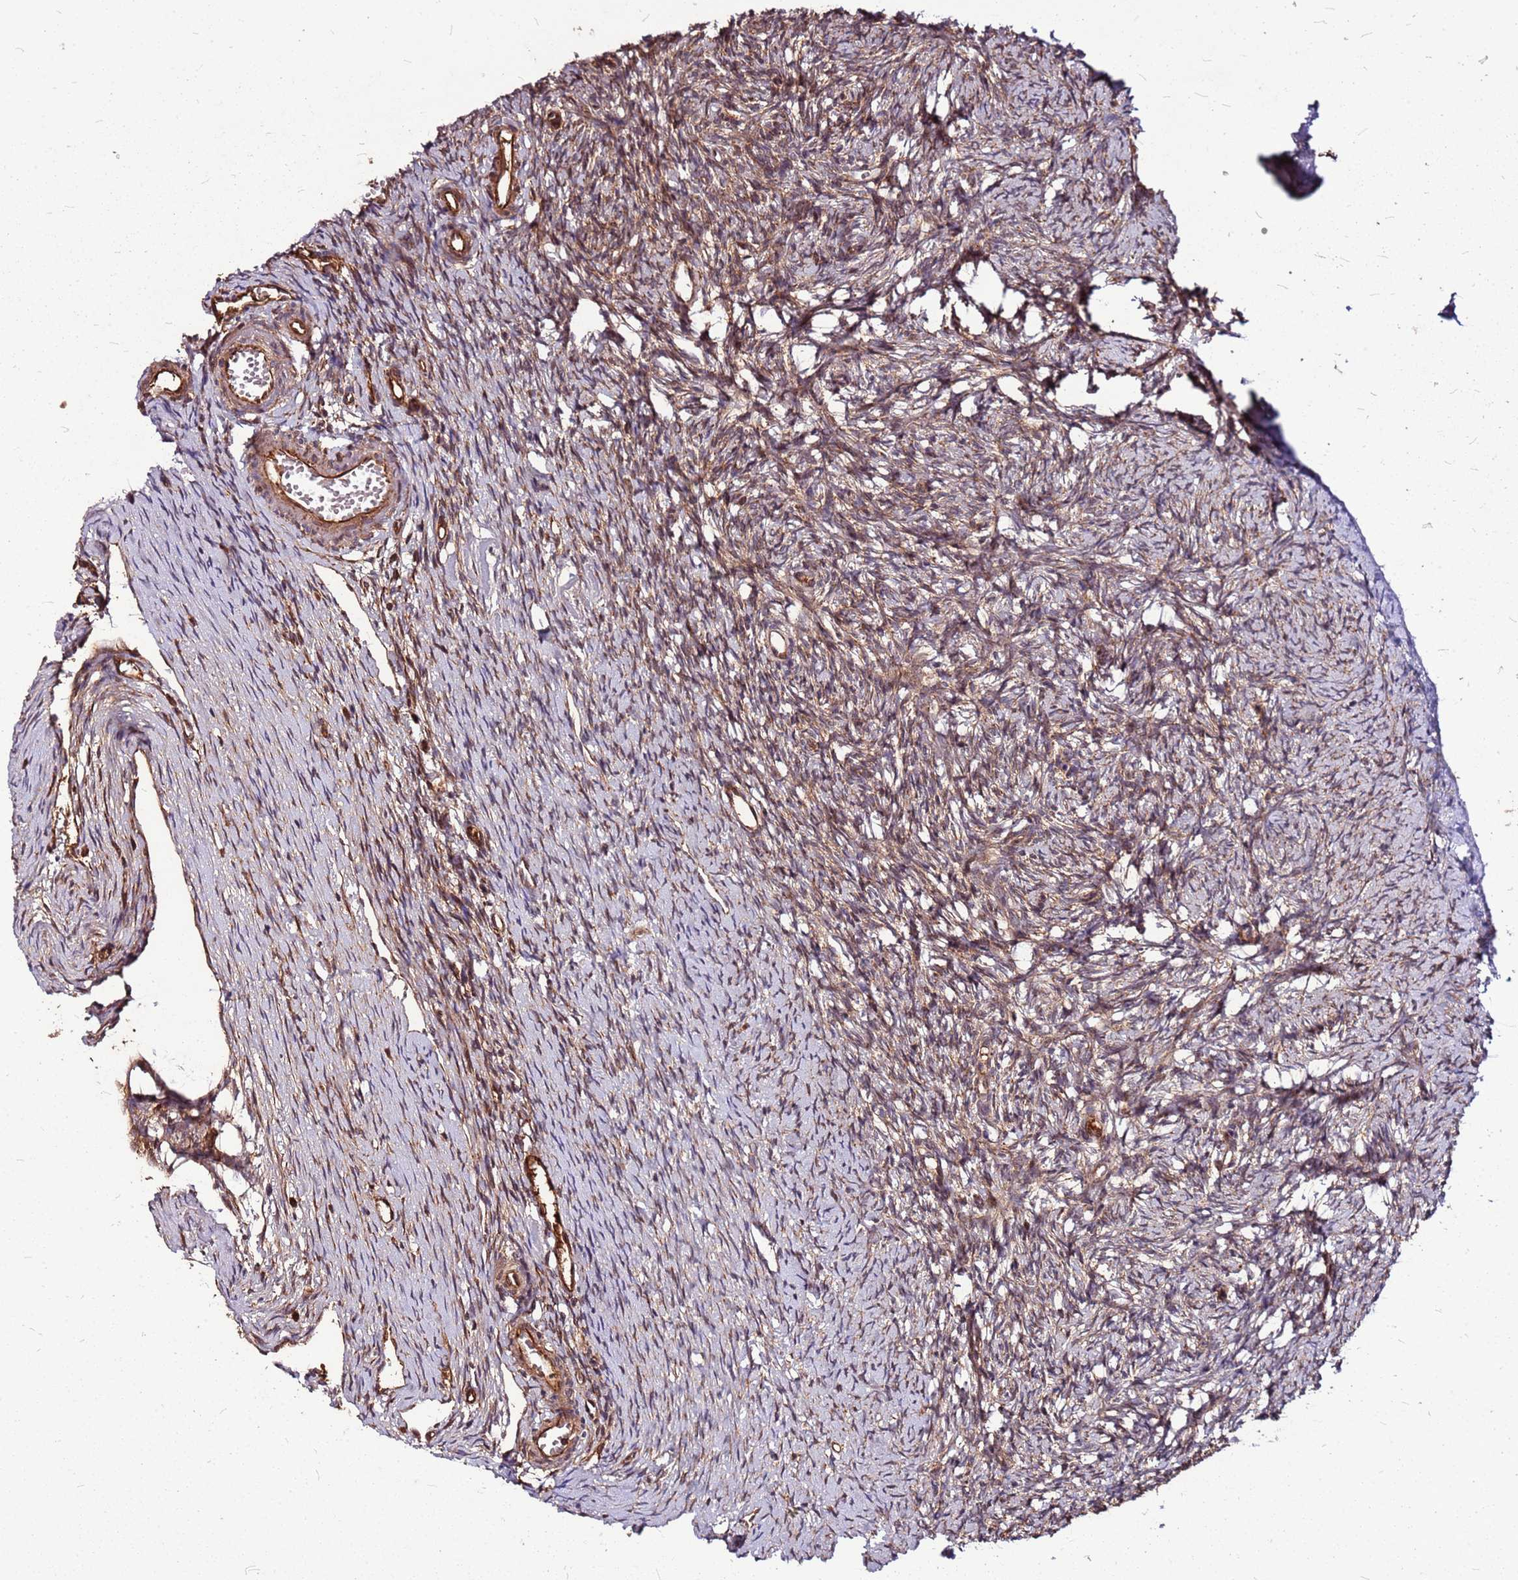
{"staining": {"intensity": "moderate", "quantity": ">75%", "location": "cytoplasmic/membranous"}, "tissue": "ovary", "cell_type": "Ovarian stroma cells", "image_type": "normal", "snomed": [{"axis": "morphology", "description": "Normal tissue, NOS"}, {"axis": "topography", "description": "Ovary"}], "caption": "Human ovary stained for a protein (brown) reveals moderate cytoplasmic/membranous positive staining in approximately >75% of ovarian stroma cells.", "gene": "LYPLAL1", "patient": {"sex": "female", "age": 51}}